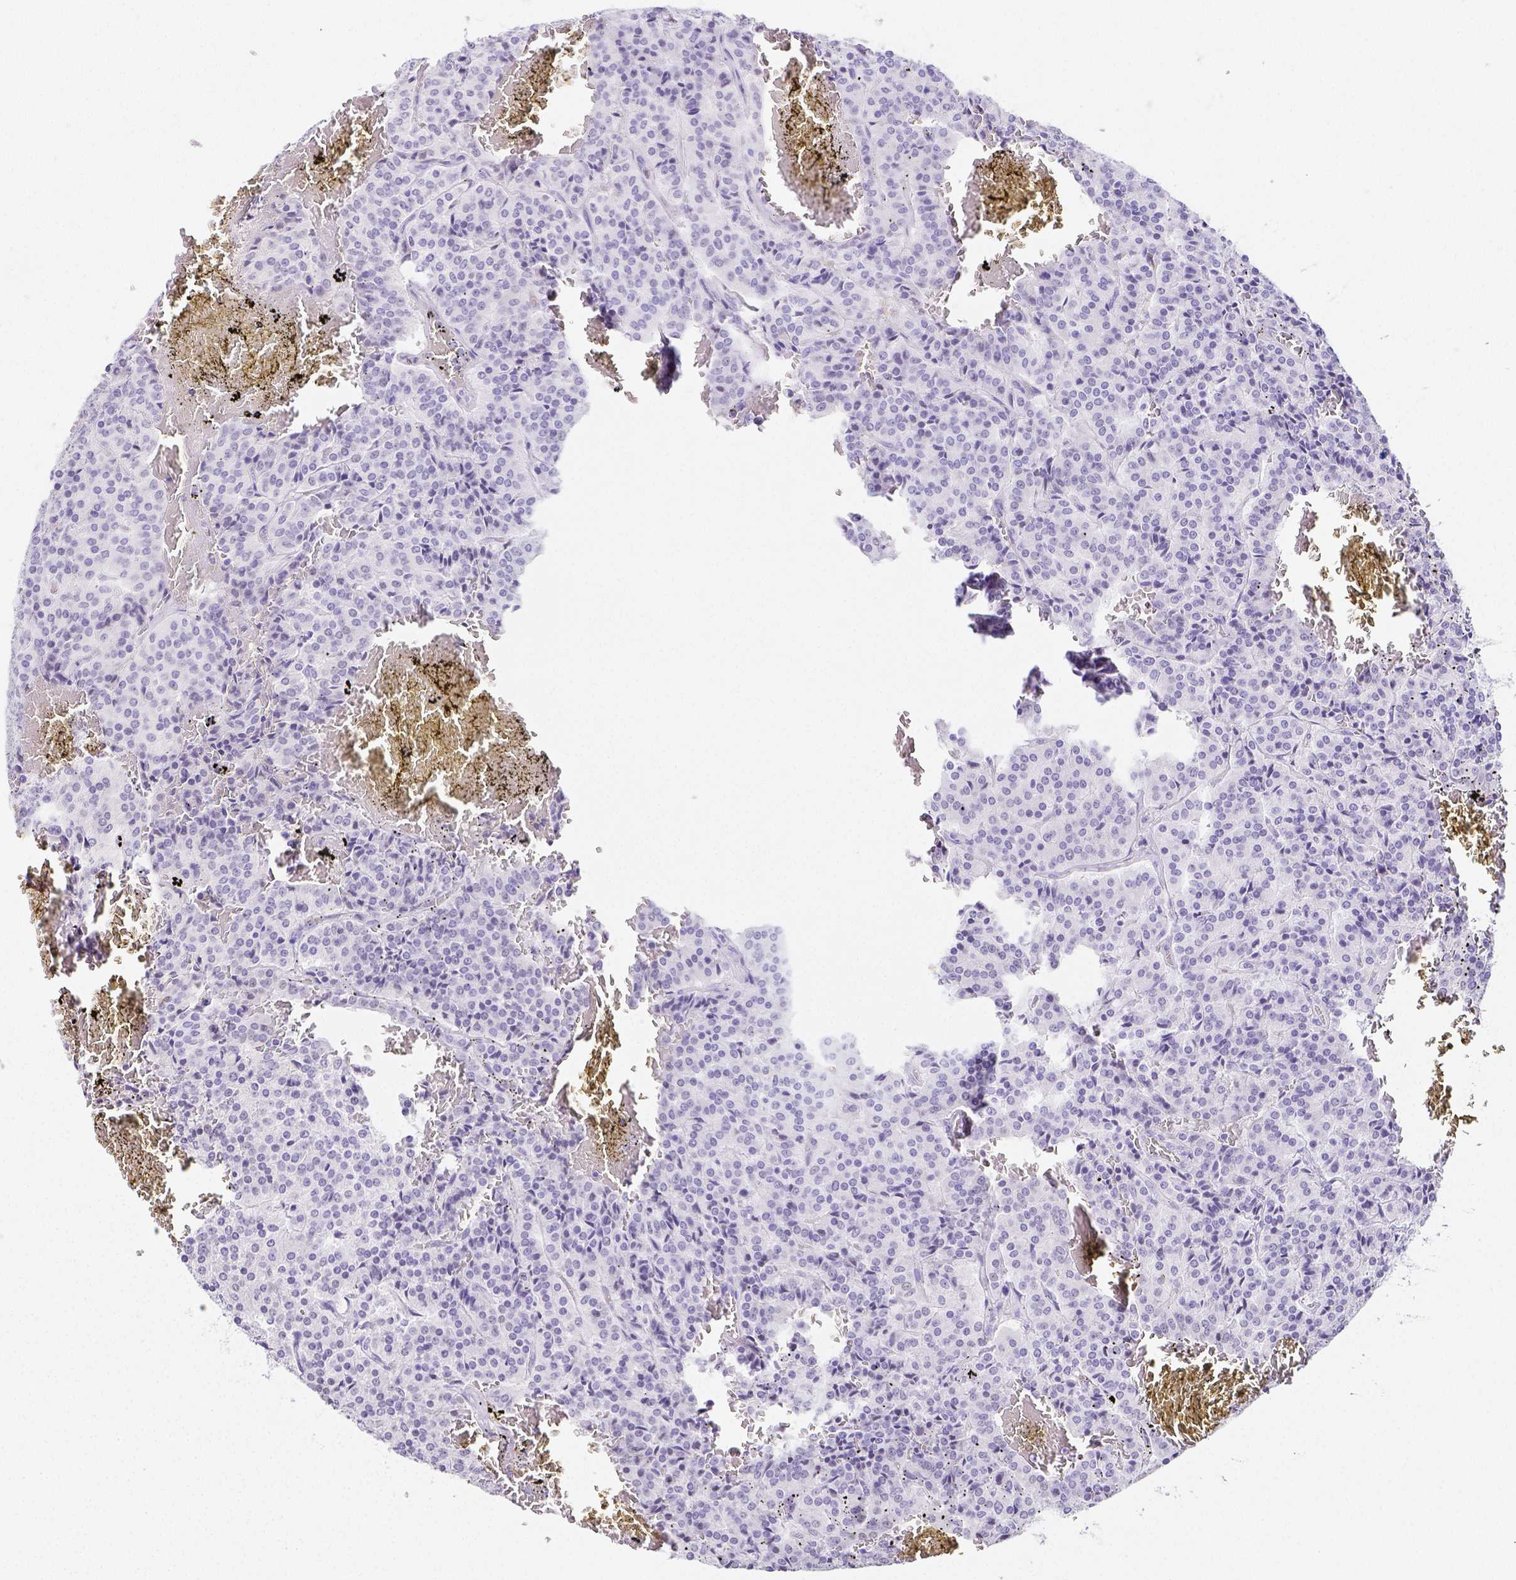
{"staining": {"intensity": "negative", "quantity": "none", "location": "none"}, "tissue": "carcinoid", "cell_type": "Tumor cells", "image_type": "cancer", "snomed": [{"axis": "morphology", "description": "Carcinoid, malignant, NOS"}, {"axis": "topography", "description": "Lung"}], "caption": "An IHC micrograph of malignant carcinoid is shown. There is no staining in tumor cells of malignant carcinoid. (Immunohistochemistry (ihc), brightfield microscopy, high magnification).", "gene": "ARHGAP36", "patient": {"sex": "male", "age": 70}}